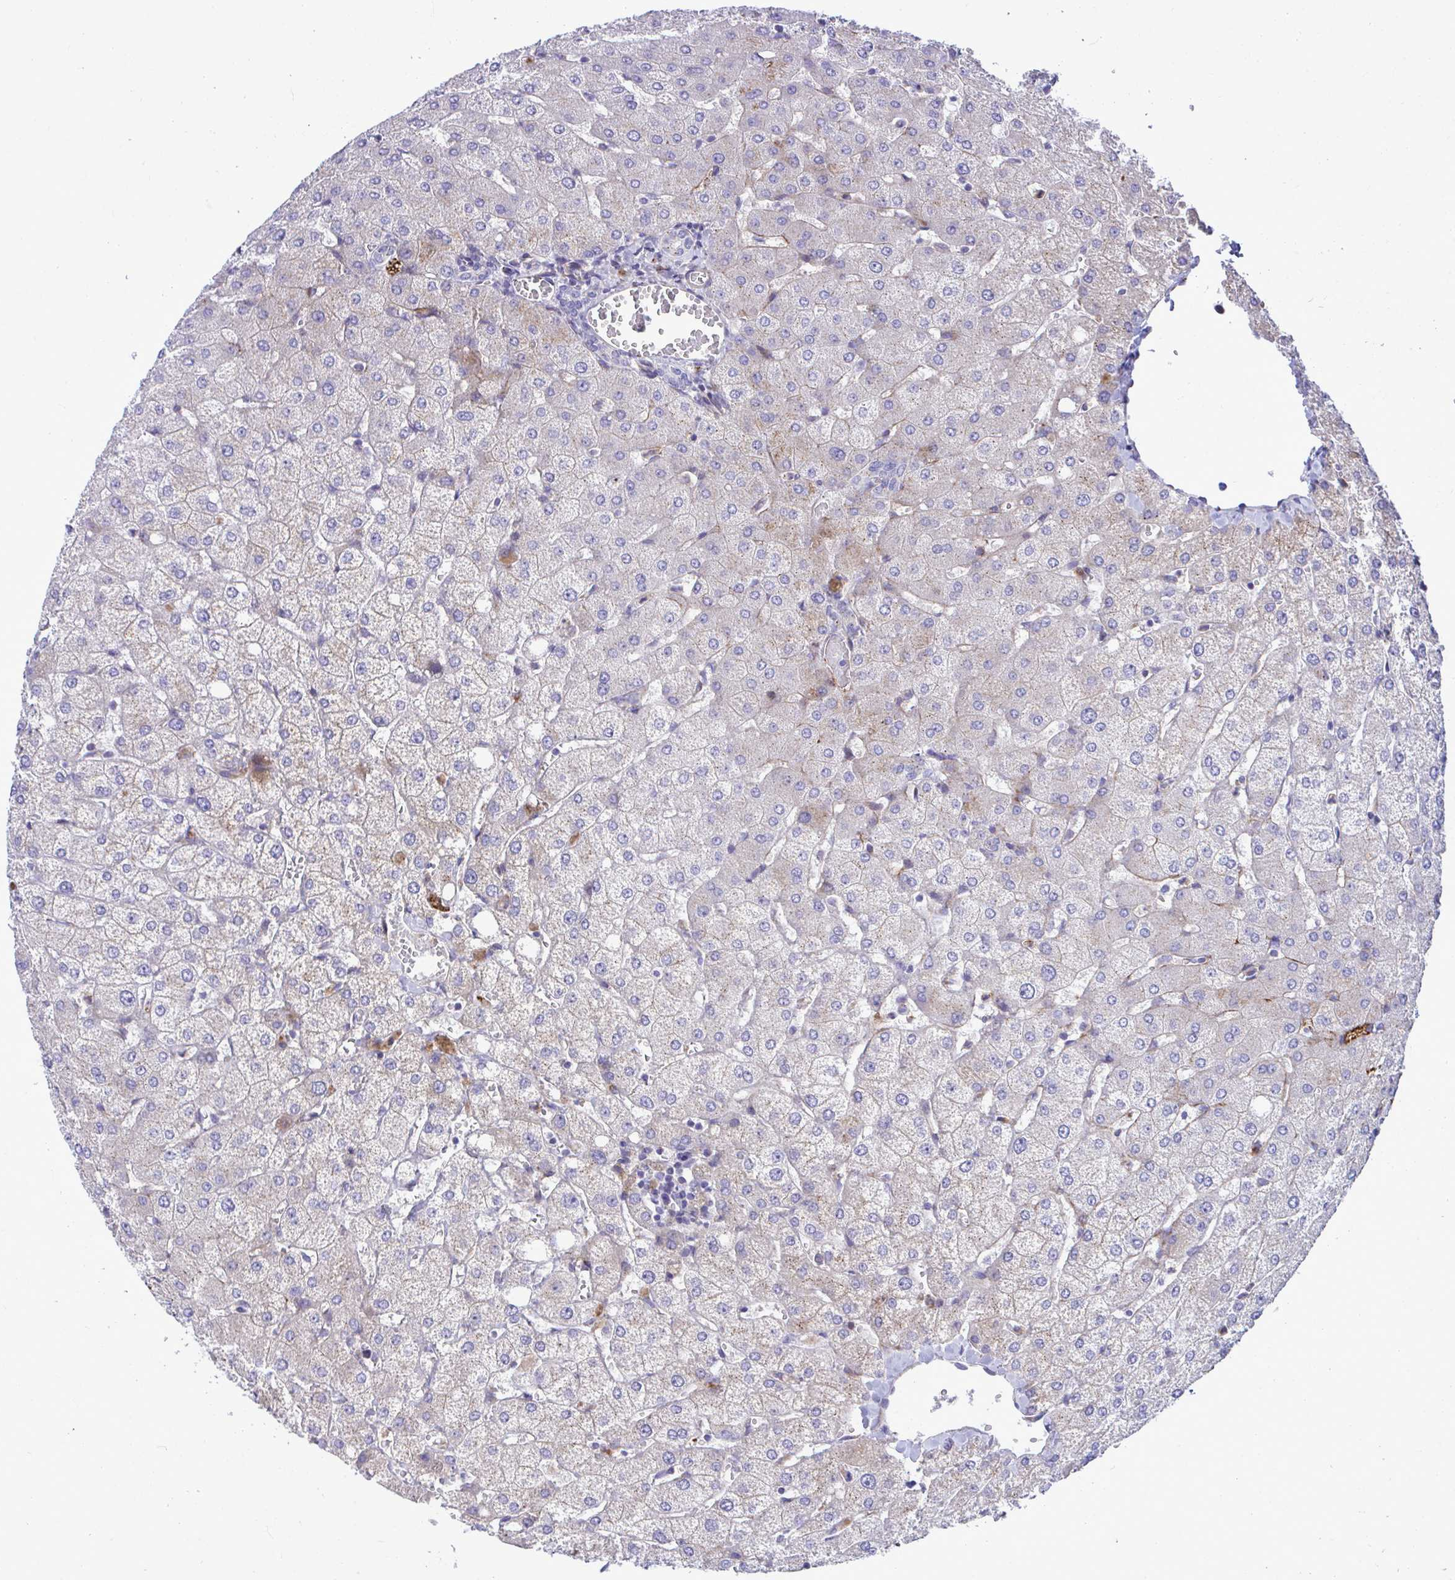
{"staining": {"intensity": "negative", "quantity": "none", "location": "none"}, "tissue": "liver", "cell_type": "Cholangiocytes", "image_type": "normal", "snomed": [{"axis": "morphology", "description": "Normal tissue, NOS"}, {"axis": "topography", "description": "Liver"}], "caption": "Benign liver was stained to show a protein in brown. There is no significant expression in cholangiocytes. (Brightfield microscopy of DAB IHC at high magnification).", "gene": "MRPS16", "patient": {"sex": "female", "age": 54}}